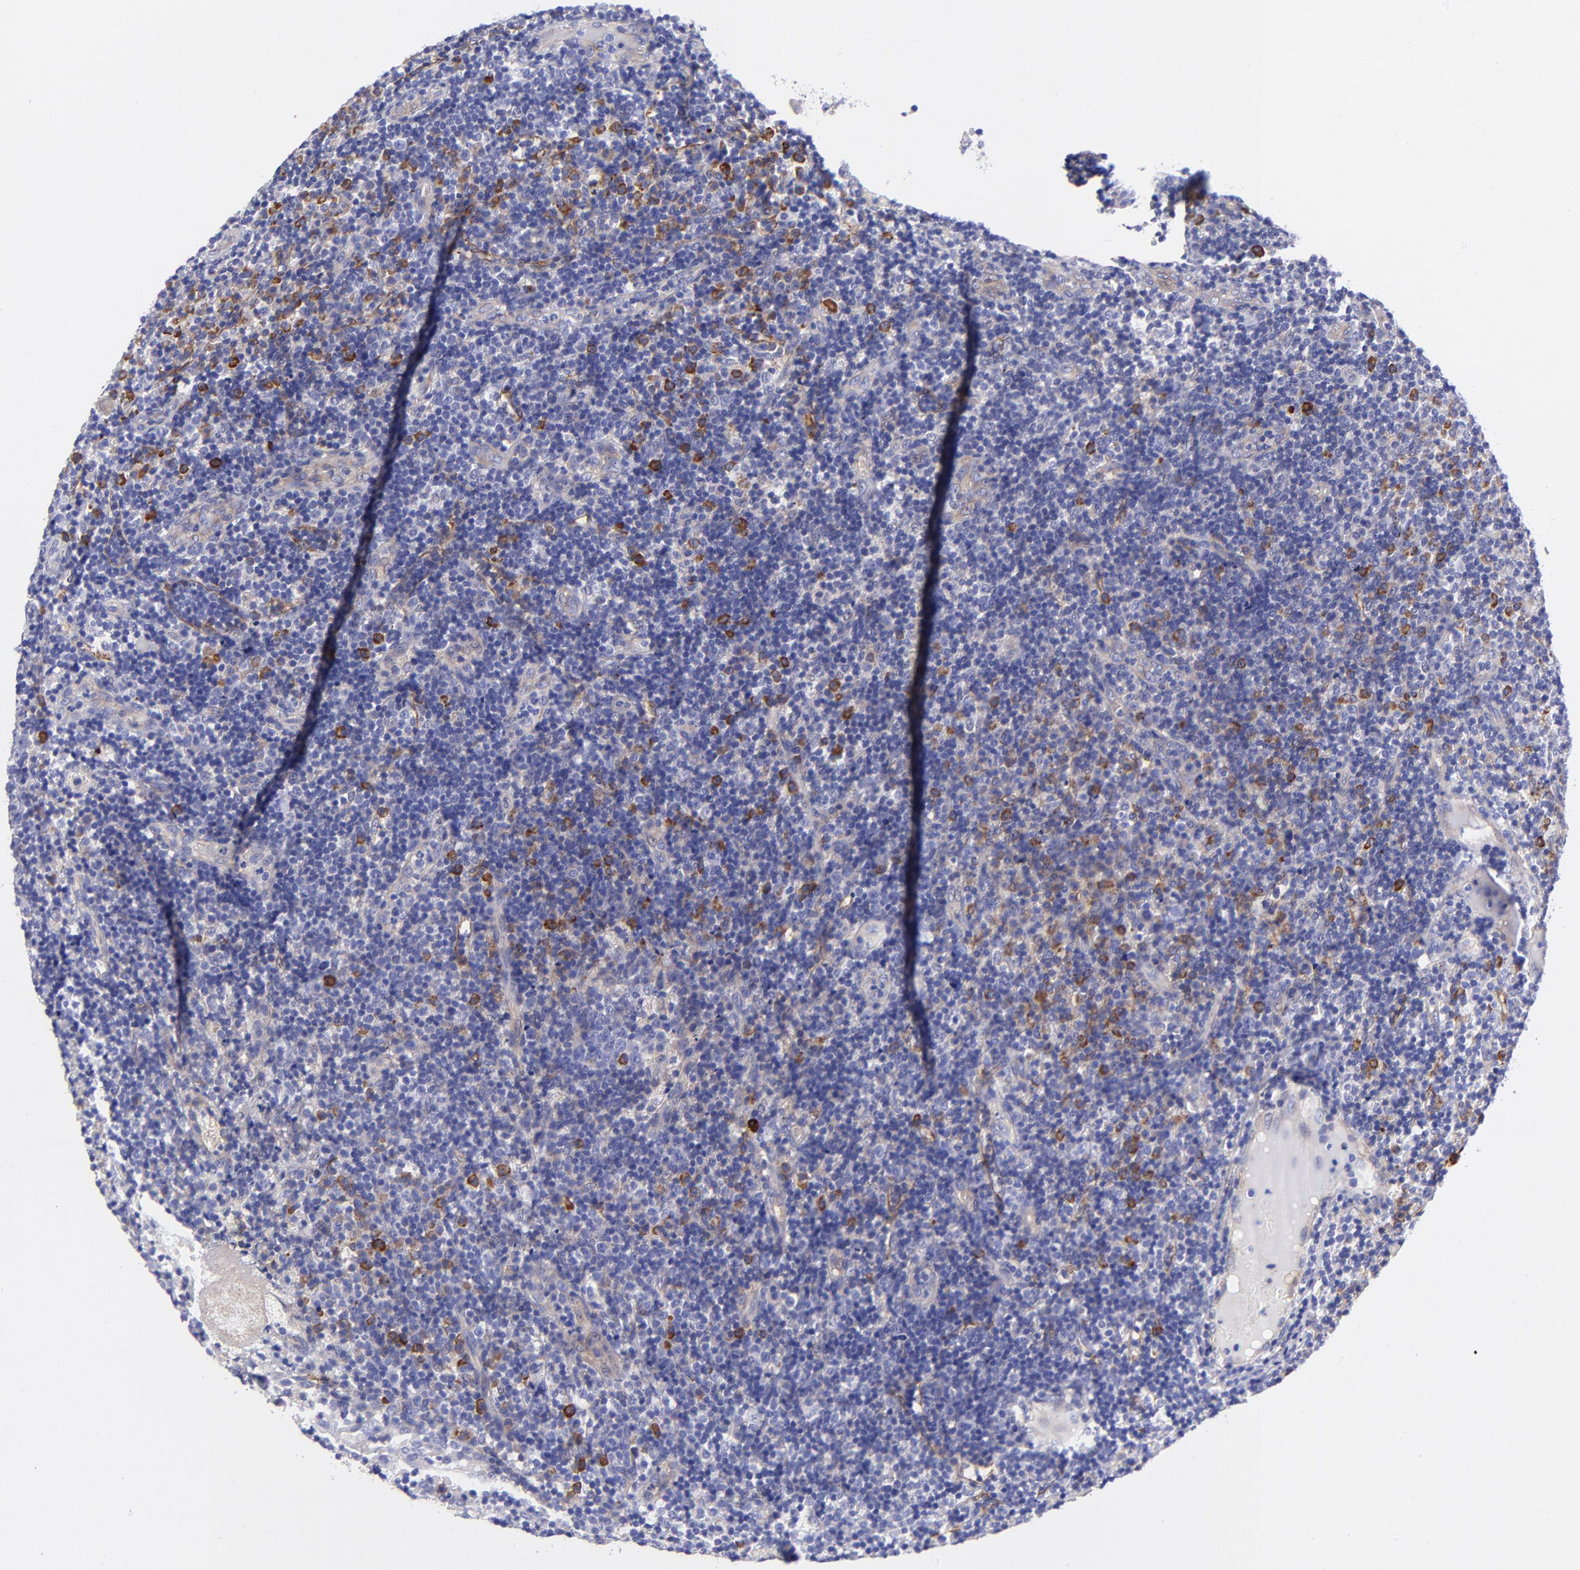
{"staining": {"intensity": "weak", "quantity": "<25%", "location": "cytoplasmic/membranous"}, "tissue": "tonsil", "cell_type": "Germinal center cells", "image_type": "normal", "snomed": [{"axis": "morphology", "description": "Normal tissue, NOS"}, {"axis": "topography", "description": "Tonsil"}], "caption": "Histopathology image shows no protein positivity in germinal center cells of normal tonsil. (DAB immunohistochemistry (IHC) visualized using brightfield microscopy, high magnification).", "gene": "PPFIBP1", "patient": {"sex": "female", "age": 40}}